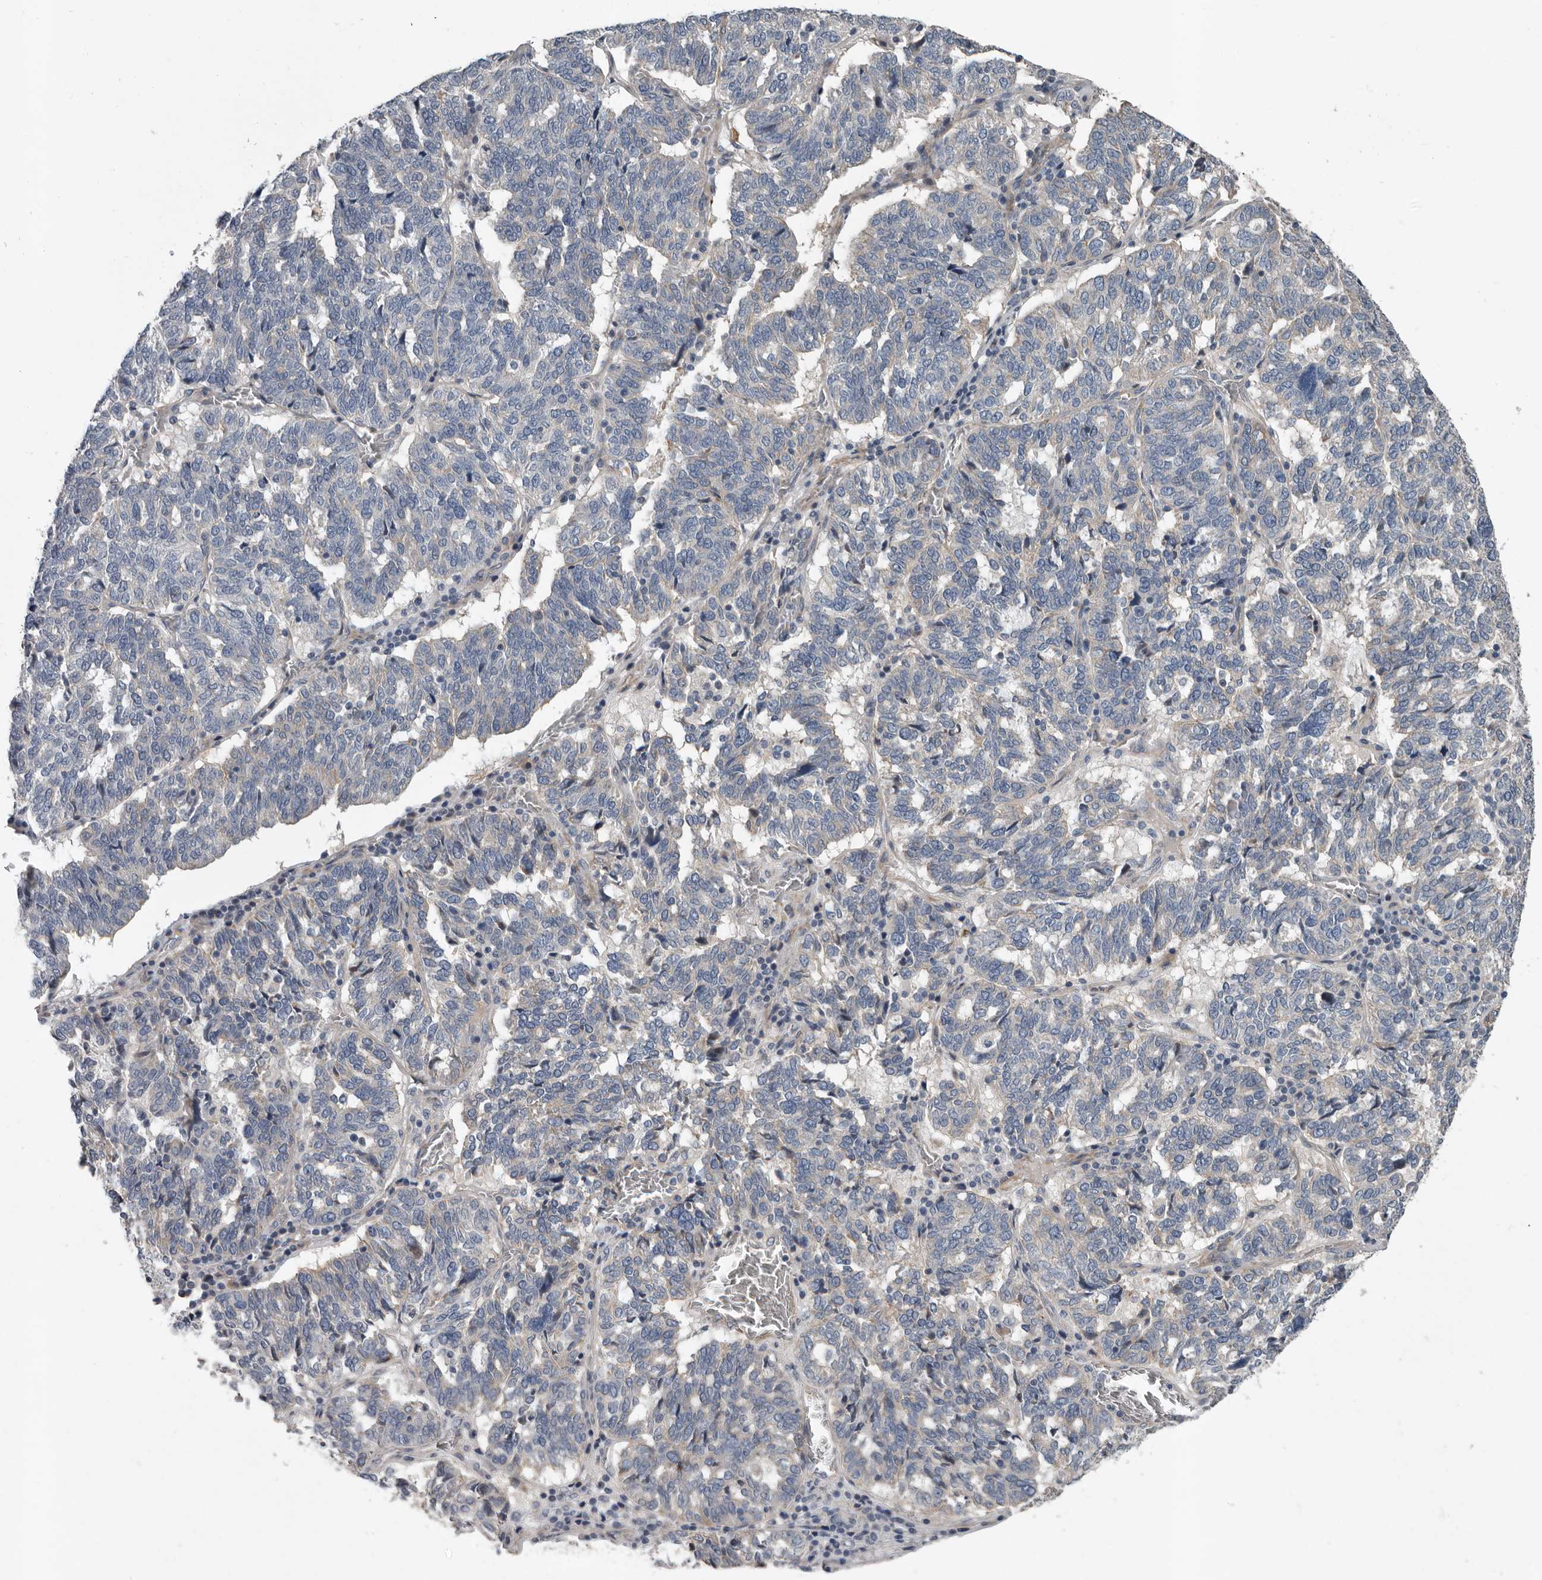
{"staining": {"intensity": "negative", "quantity": "none", "location": "none"}, "tissue": "ovarian cancer", "cell_type": "Tumor cells", "image_type": "cancer", "snomed": [{"axis": "morphology", "description": "Cystadenocarcinoma, serous, NOS"}, {"axis": "topography", "description": "Ovary"}], "caption": "DAB immunohistochemical staining of ovarian cancer reveals no significant positivity in tumor cells.", "gene": "DPY19L4", "patient": {"sex": "female", "age": 59}}